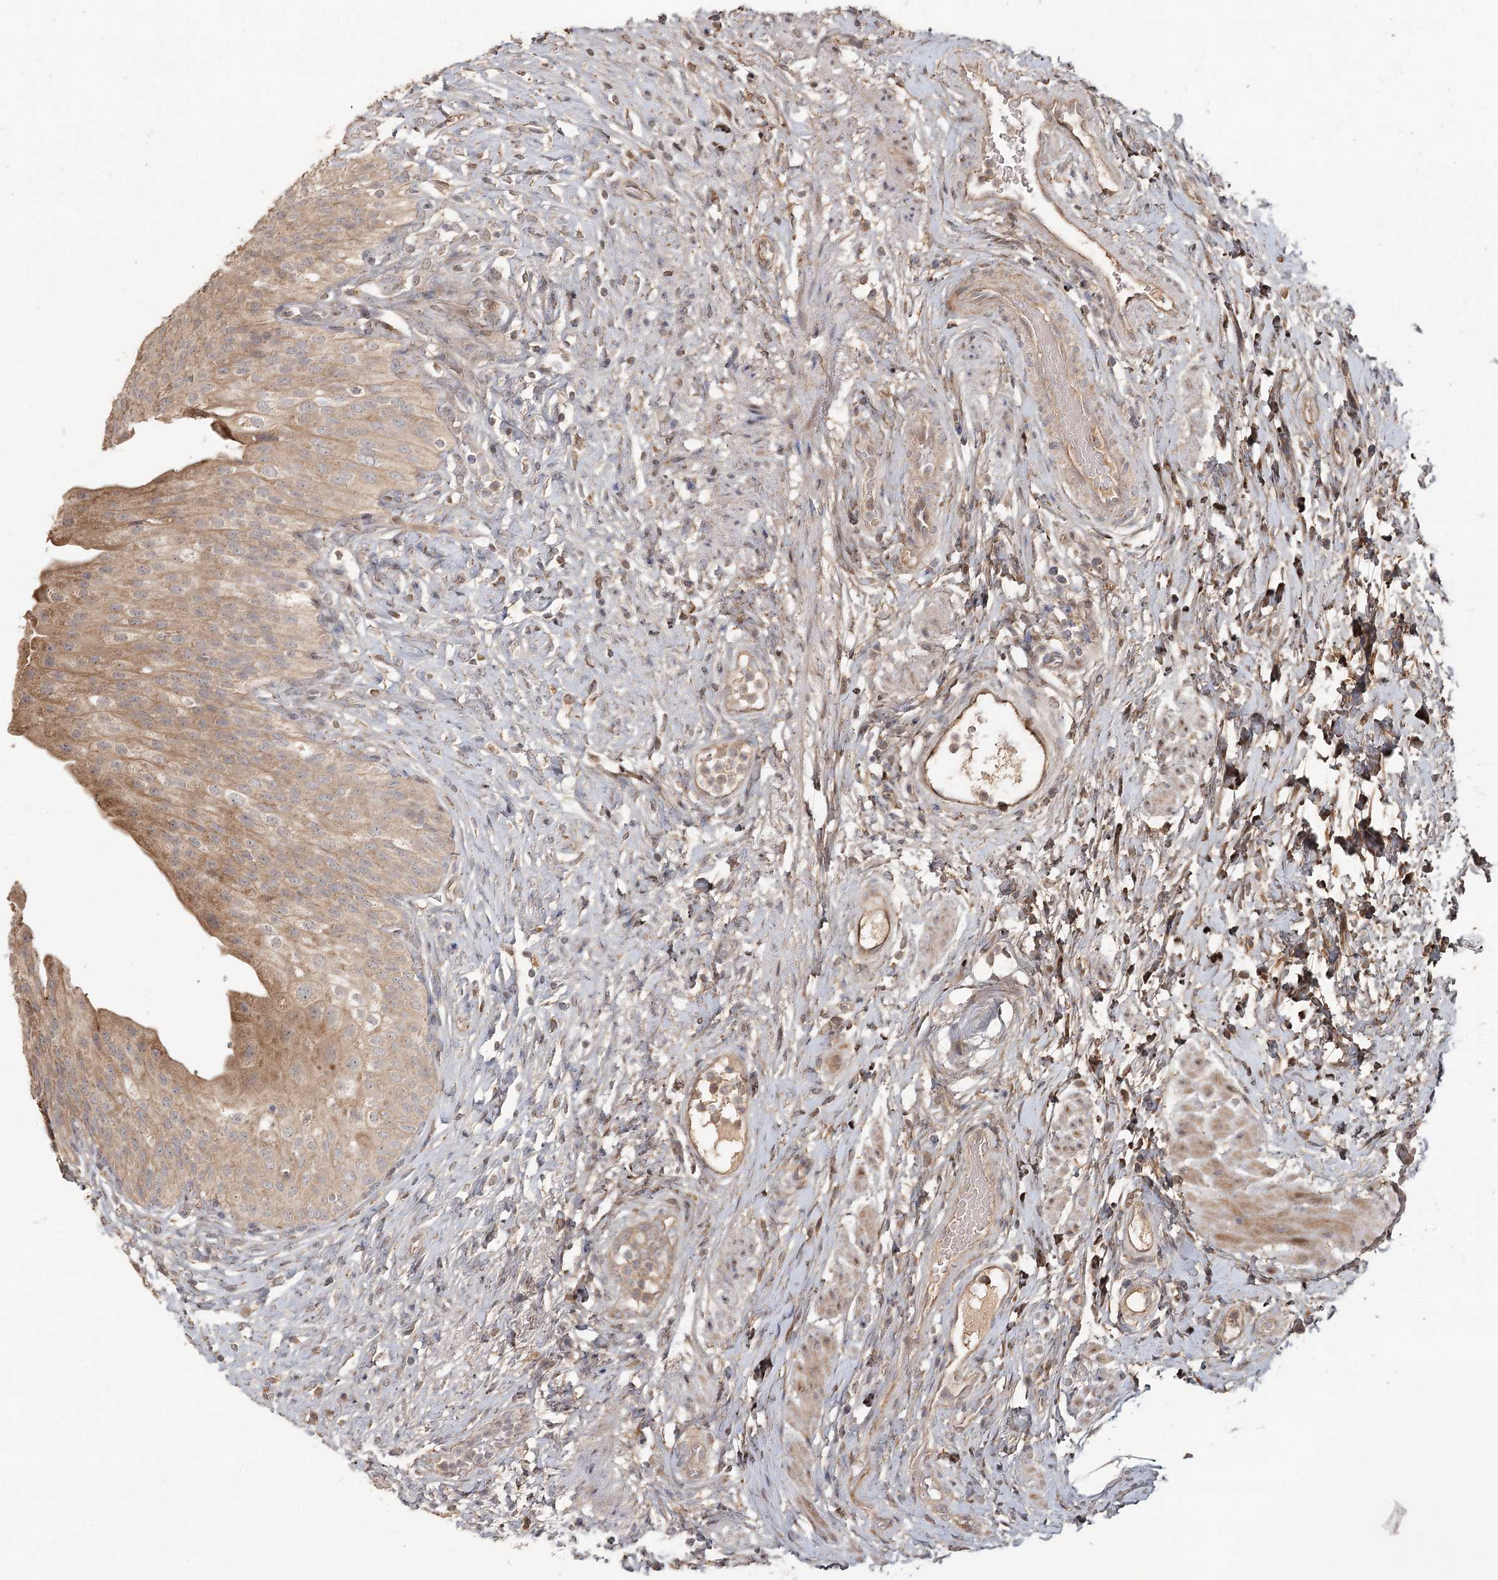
{"staining": {"intensity": "moderate", "quantity": "25%-75%", "location": "cytoplasmic/membranous"}, "tissue": "urinary bladder", "cell_type": "Urothelial cells", "image_type": "normal", "snomed": [{"axis": "morphology", "description": "Normal tissue, NOS"}, {"axis": "morphology", "description": "Urothelial carcinoma, High grade"}, {"axis": "topography", "description": "Urinary bladder"}], "caption": "A brown stain highlights moderate cytoplasmic/membranous staining of a protein in urothelial cells of benign human urinary bladder.", "gene": "OBSL1", "patient": {"sex": "male", "age": 46}}